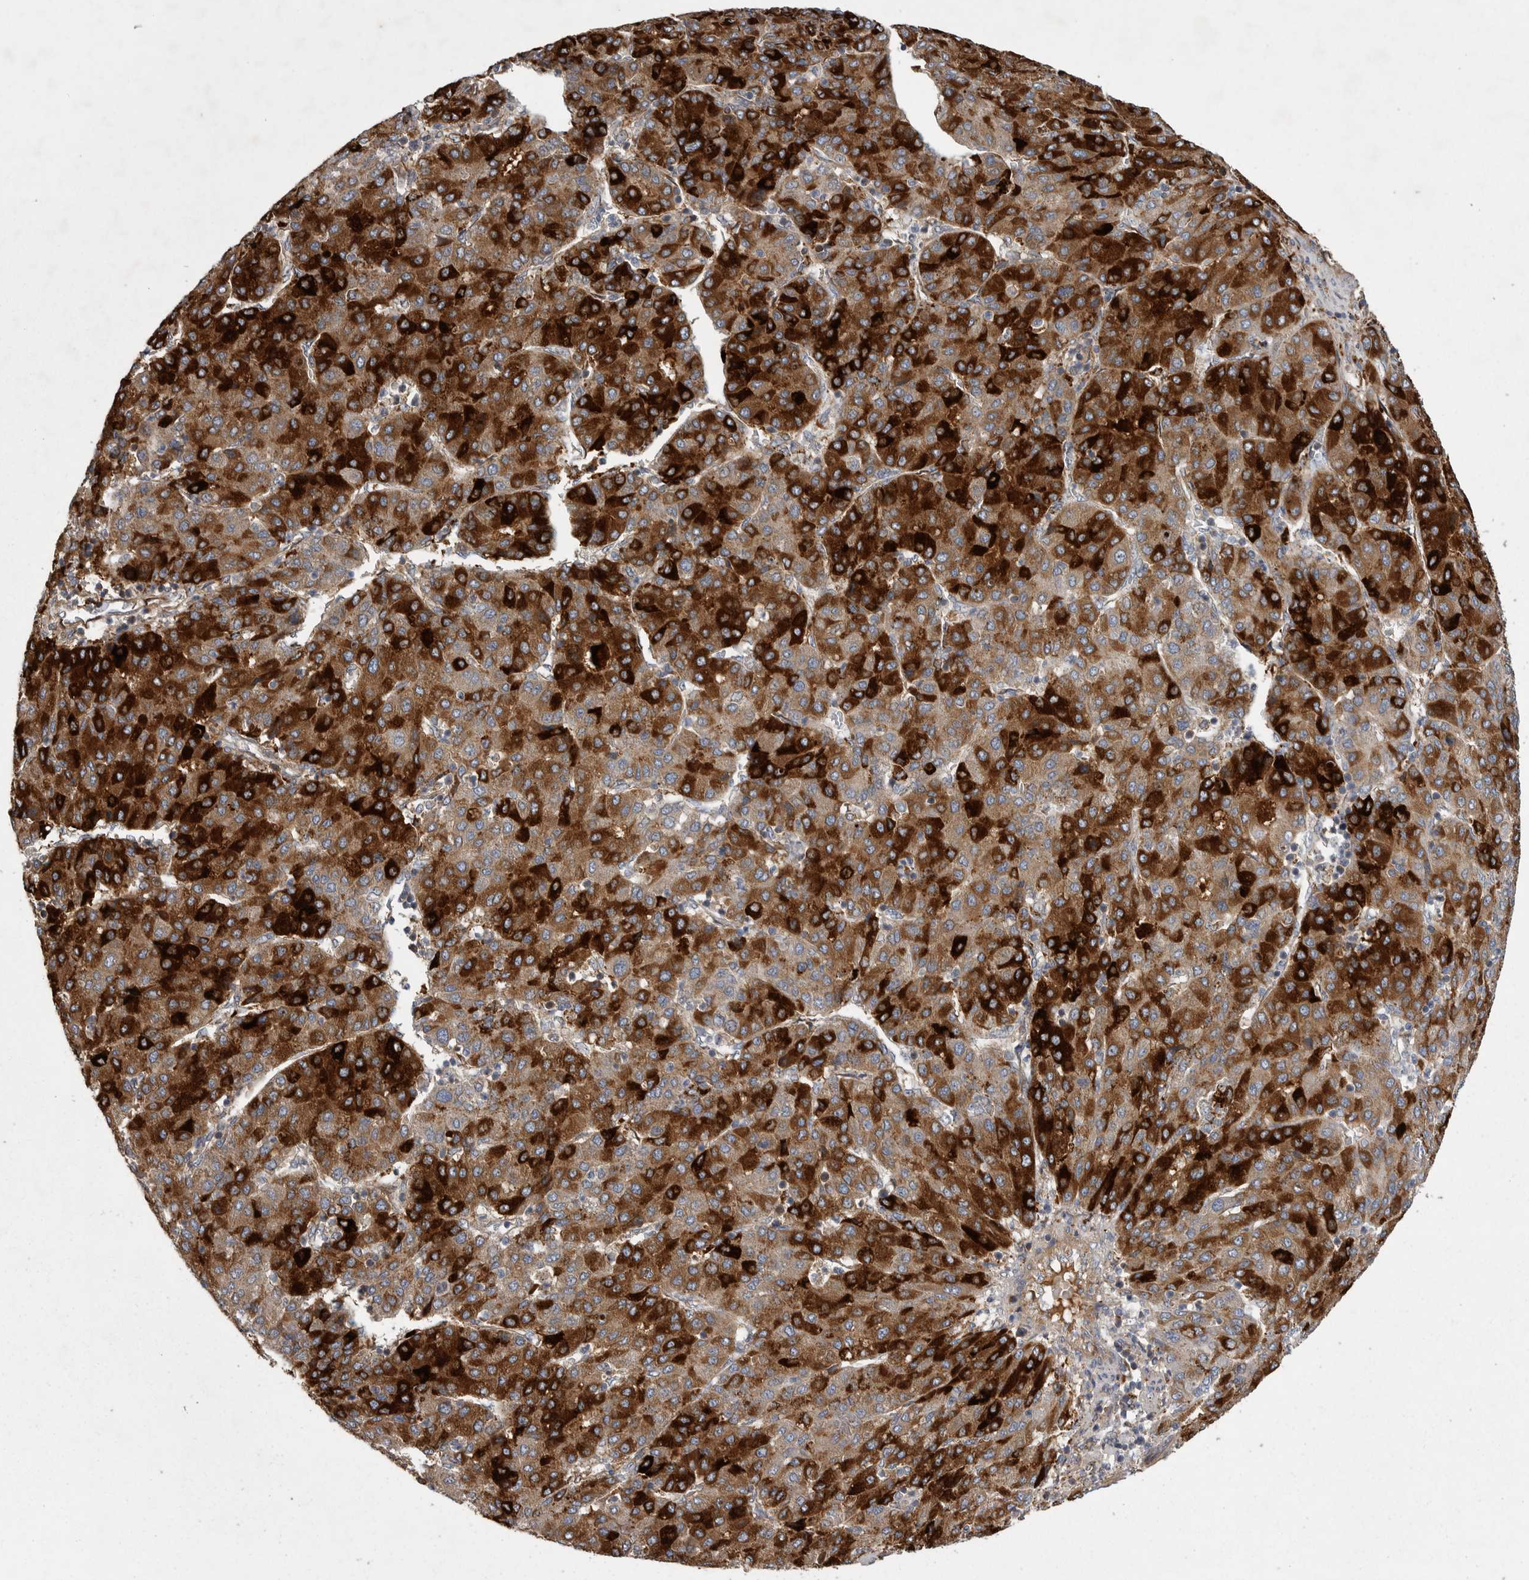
{"staining": {"intensity": "strong", "quantity": ">75%", "location": "cytoplasmic/membranous"}, "tissue": "liver cancer", "cell_type": "Tumor cells", "image_type": "cancer", "snomed": [{"axis": "morphology", "description": "Carcinoma, Hepatocellular, NOS"}, {"axis": "topography", "description": "Liver"}], "caption": "An immunohistochemistry (IHC) histopathology image of neoplastic tissue is shown. Protein staining in brown labels strong cytoplasmic/membranous positivity in liver cancer (hepatocellular carcinoma) within tumor cells. The protein is shown in brown color, while the nuclei are stained blue.", "gene": "CRP", "patient": {"sex": "male", "age": 65}}